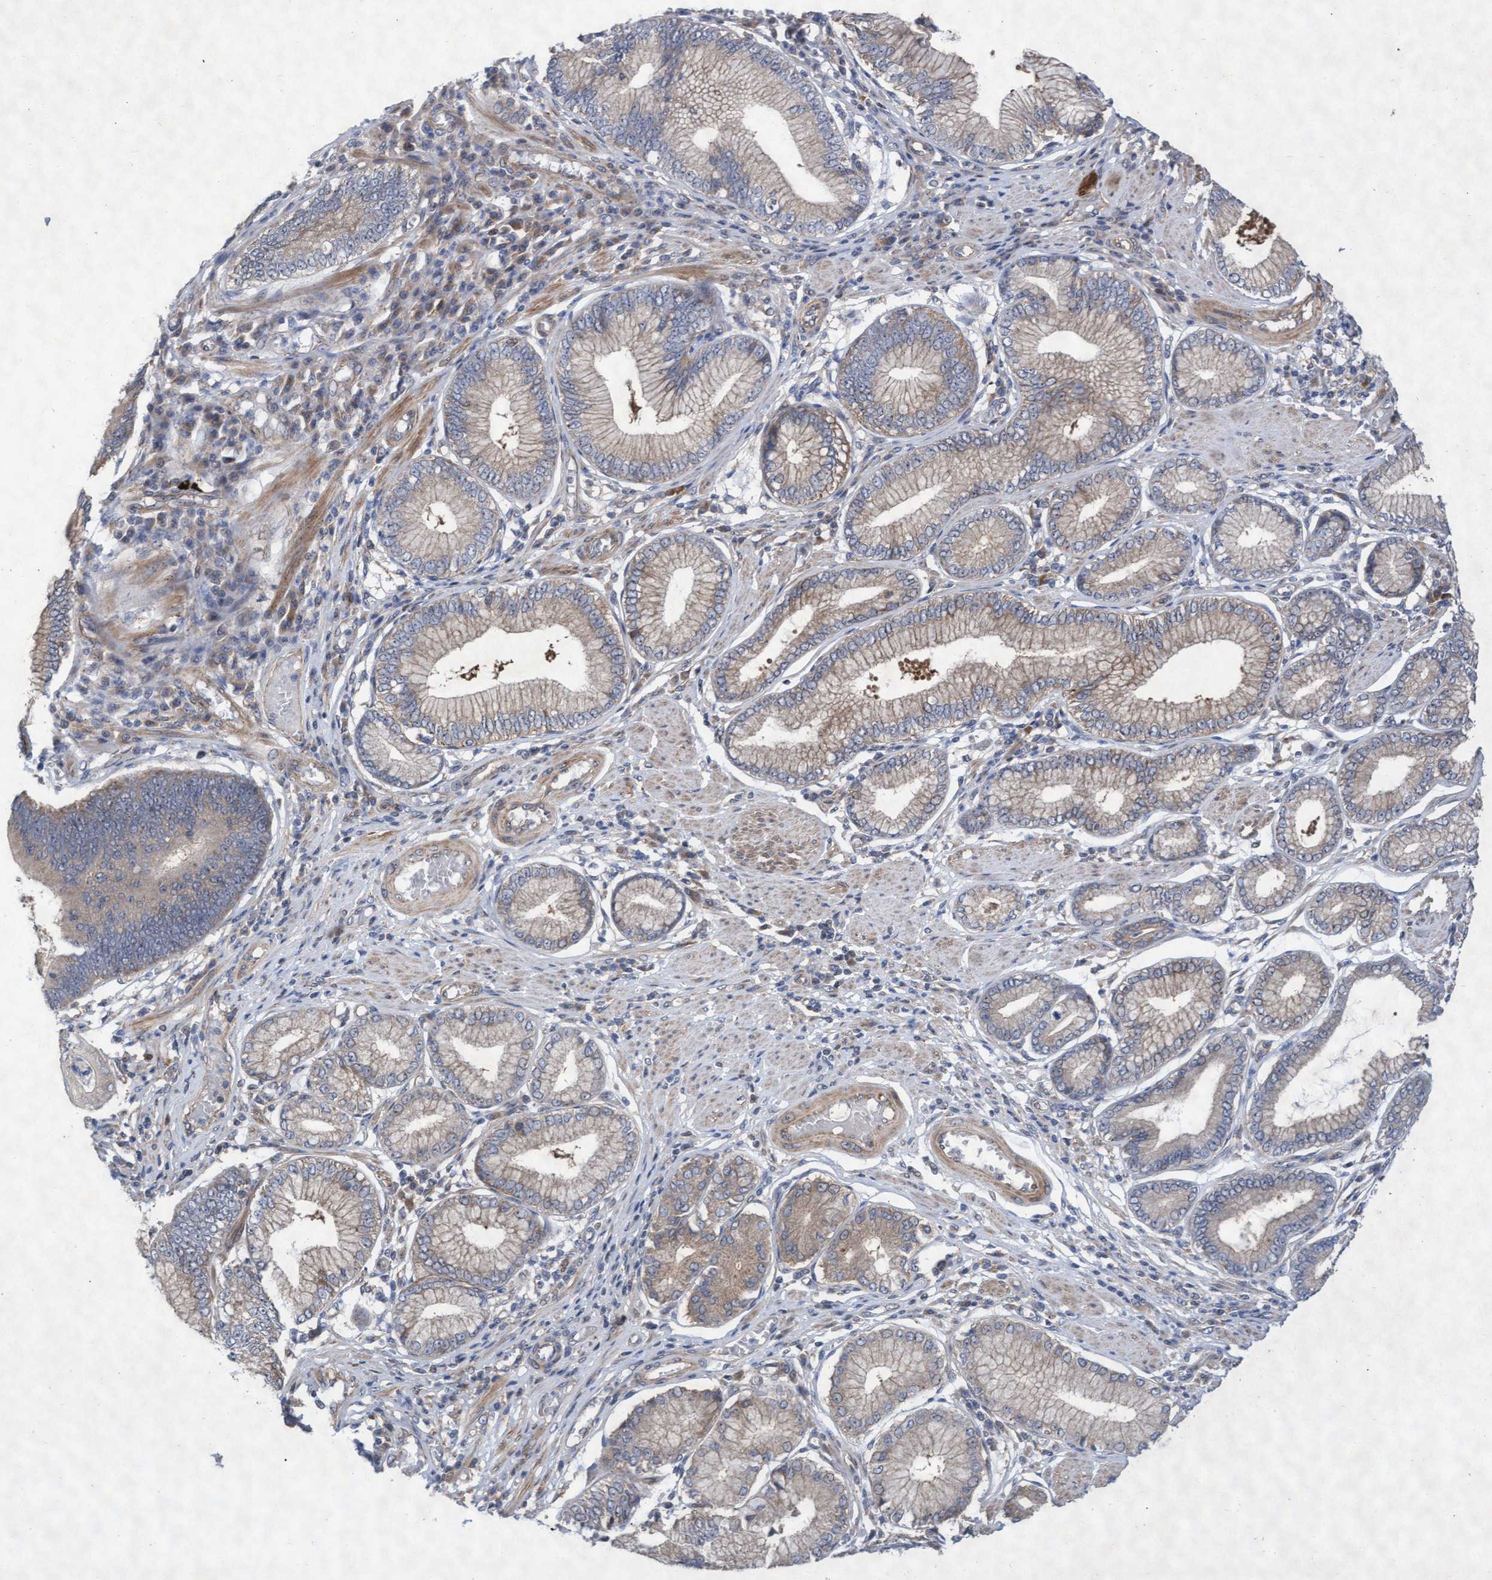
{"staining": {"intensity": "weak", "quantity": ">75%", "location": "cytoplasmic/membranous"}, "tissue": "stomach cancer", "cell_type": "Tumor cells", "image_type": "cancer", "snomed": [{"axis": "morphology", "description": "Adenocarcinoma, NOS"}, {"axis": "topography", "description": "Stomach"}], "caption": "Human adenocarcinoma (stomach) stained with a protein marker demonstrates weak staining in tumor cells.", "gene": "ABCF2", "patient": {"sex": "male", "age": 59}}